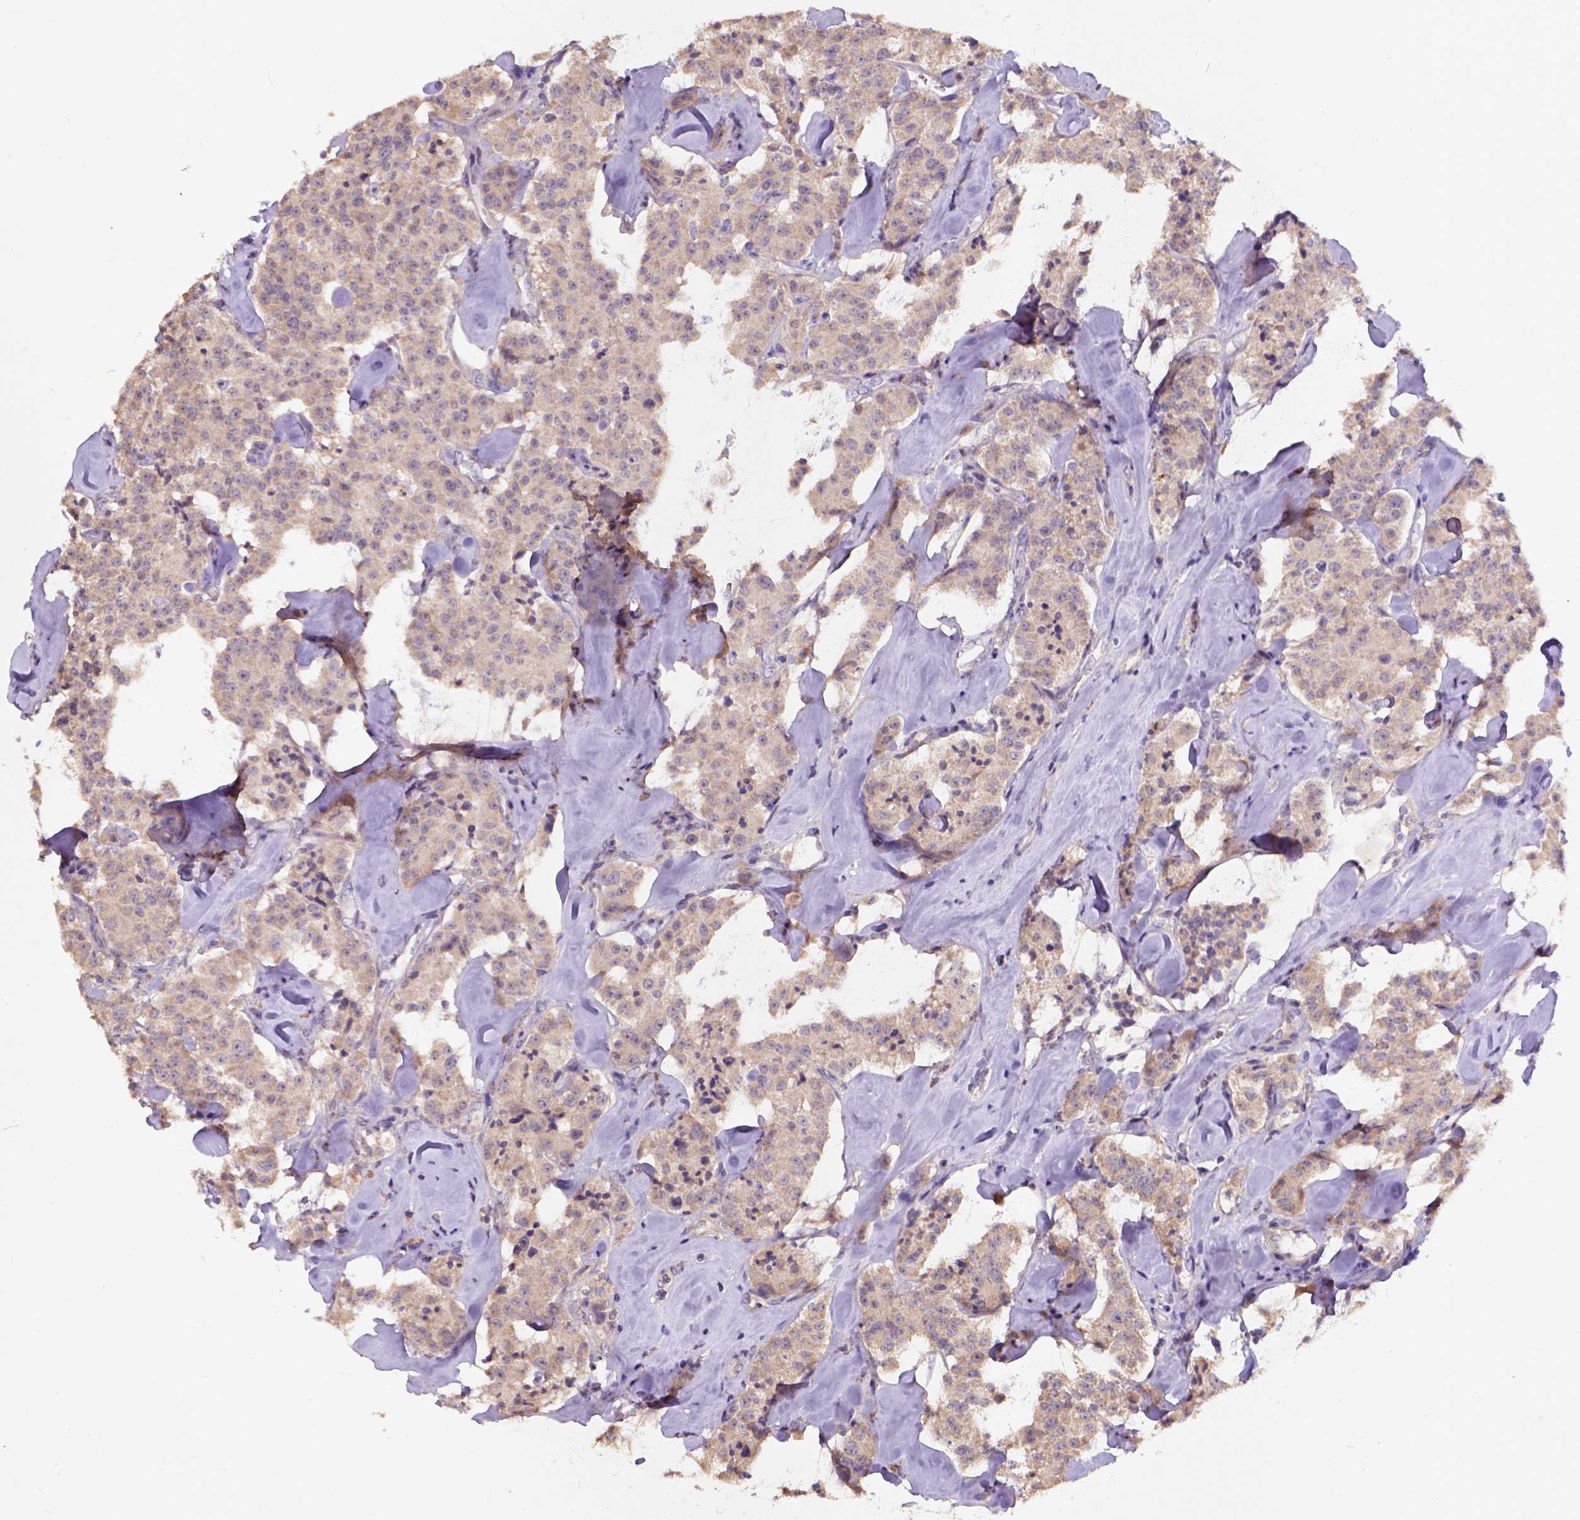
{"staining": {"intensity": "moderate", "quantity": ">75%", "location": "cytoplasmic/membranous"}, "tissue": "carcinoid", "cell_type": "Tumor cells", "image_type": "cancer", "snomed": [{"axis": "morphology", "description": "Carcinoid, malignant, NOS"}, {"axis": "topography", "description": "Pancreas"}], "caption": "Carcinoid was stained to show a protein in brown. There is medium levels of moderate cytoplasmic/membranous expression in approximately >75% of tumor cells.", "gene": "KBTBD8", "patient": {"sex": "male", "age": 41}}